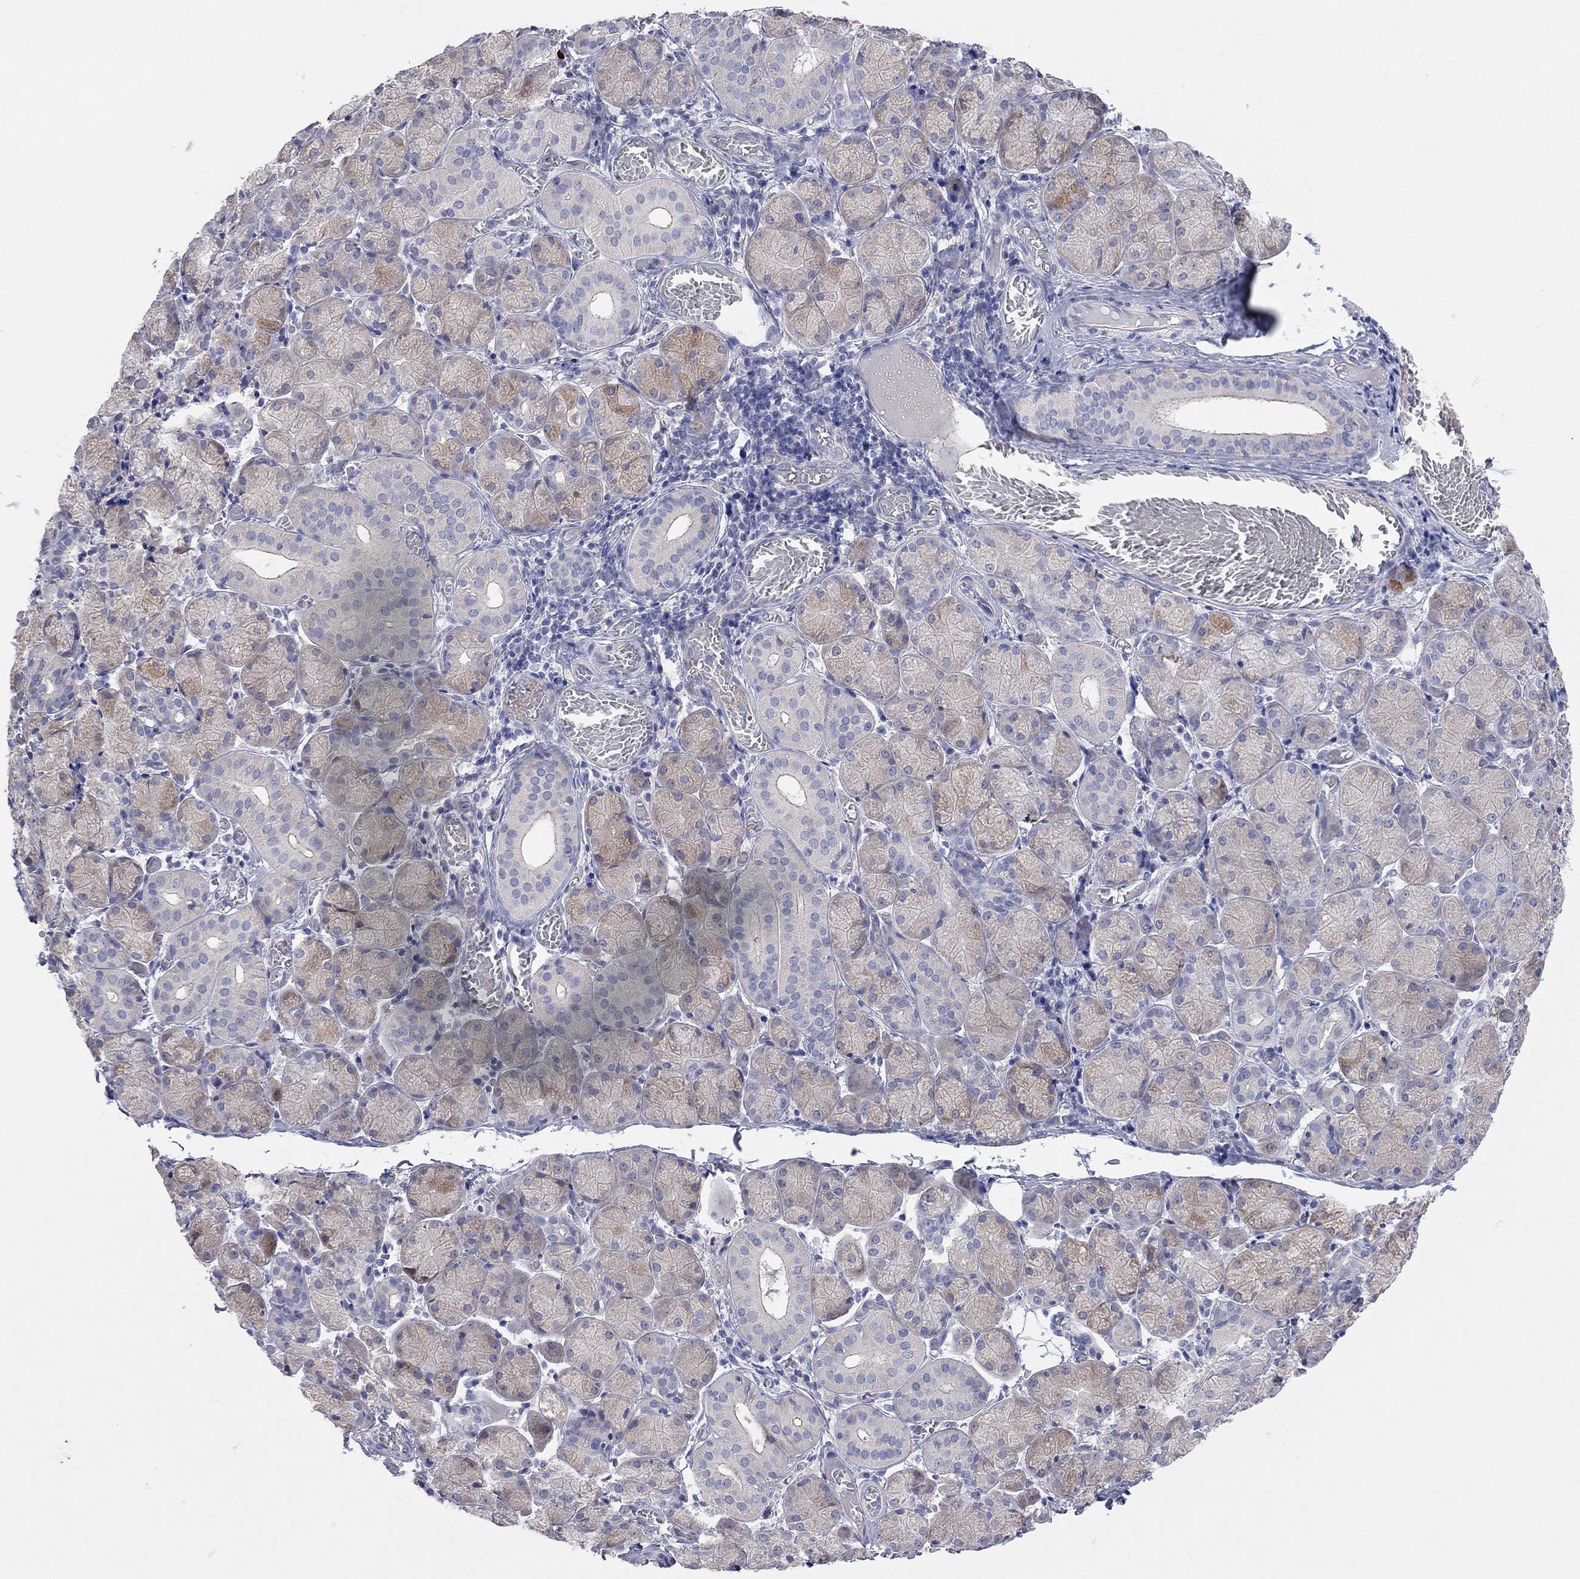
{"staining": {"intensity": "moderate", "quantity": "25%-75%", "location": "cytoplasmic/membranous"}, "tissue": "salivary gland", "cell_type": "Glandular cells", "image_type": "normal", "snomed": [{"axis": "morphology", "description": "Normal tissue, NOS"}, {"axis": "topography", "description": "Salivary gland"}, {"axis": "topography", "description": "Peripheral nerve tissue"}], "caption": "Immunohistochemistry of unremarkable salivary gland displays medium levels of moderate cytoplasmic/membranous expression in approximately 25%-75% of glandular cells.", "gene": "KCNB1", "patient": {"sex": "female", "age": 24}}